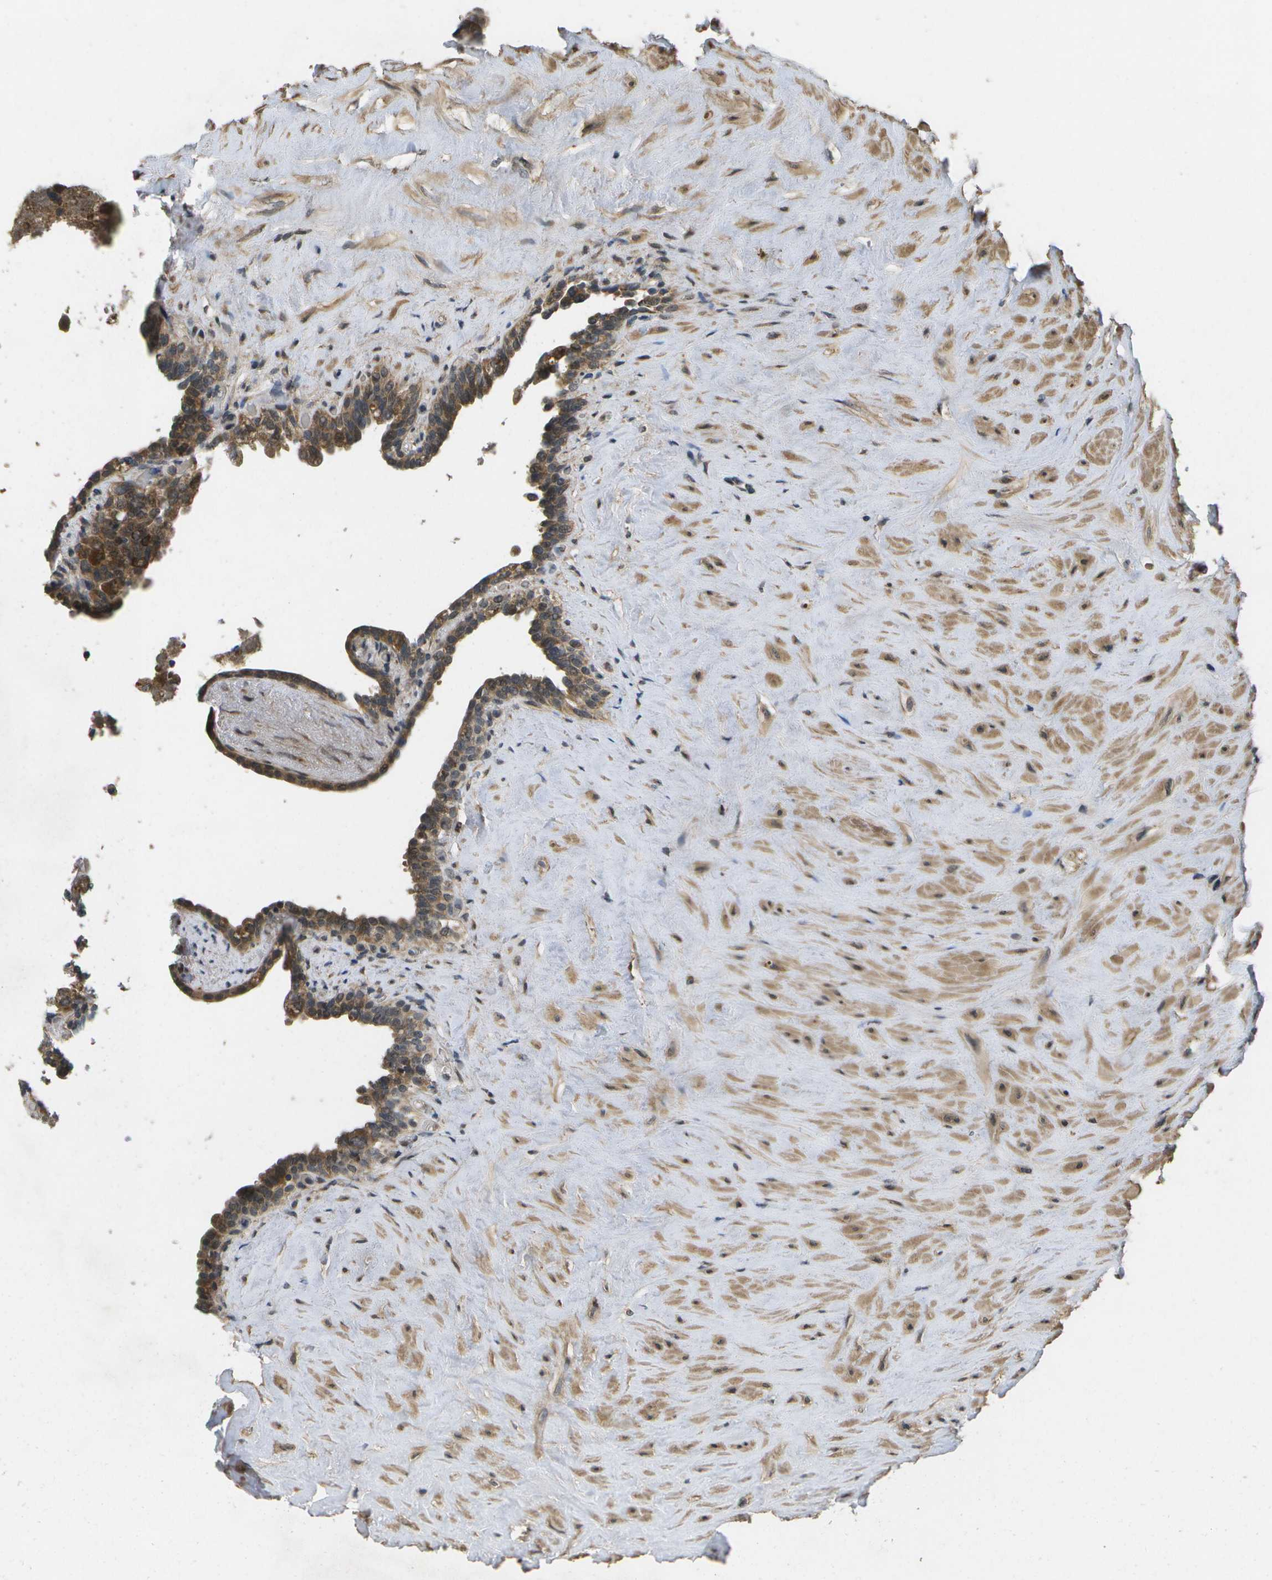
{"staining": {"intensity": "moderate", "quantity": ">75%", "location": "cytoplasmic/membranous"}, "tissue": "seminal vesicle", "cell_type": "Glandular cells", "image_type": "normal", "snomed": [{"axis": "morphology", "description": "Normal tissue, NOS"}, {"axis": "topography", "description": "Seminal veicle"}], "caption": "Brown immunohistochemical staining in unremarkable human seminal vesicle shows moderate cytoplasmic/membranous staining in about >75% of glandular cells.", "gene": "ALAS1", "patient": {"sex": "male", "age": 63}}